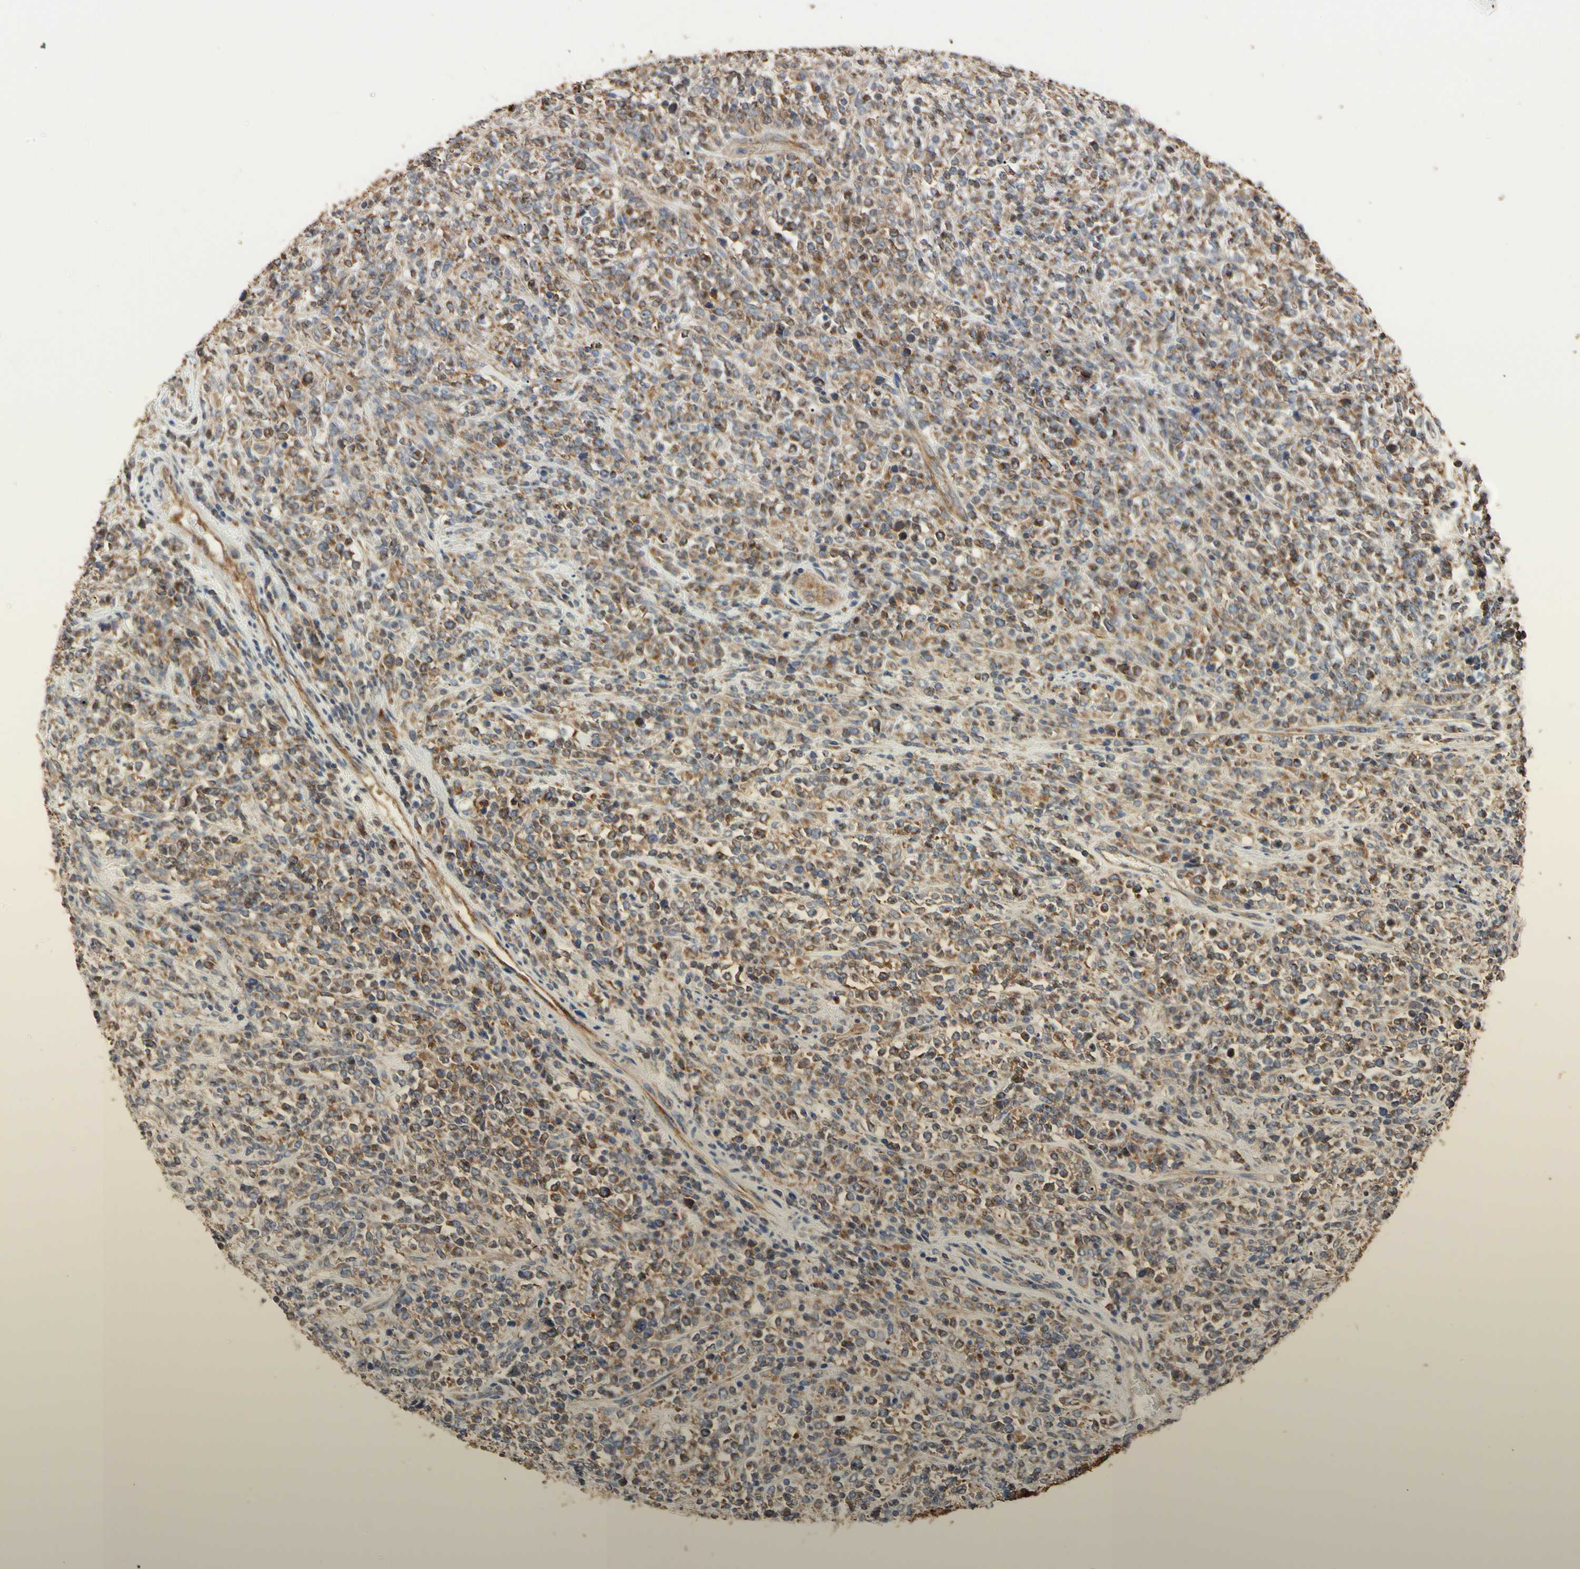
{"staining": {"intensity": "weak", "quantity": ">75%", "location": "cytoplasmic/membranous"}, "tissue": "lymphoma", "cell_type": "Tumor cells", "image_type": "cancer", "snomed": [{"axis": "morphology", "description": "Malignant lymphoma, non-Hodgkin's type, High grade"}, {"axis": "topography", "description": "Soft tissue"}], "caption": "Weak cytoplasmic/membranous positivity is appreciated in about >75% of tumor cells in malignant lymphoma, non-Hodgkin's type (high-grade).", "gene": "TUBA1A", "patient": {"sex": "male", "age": 18}}